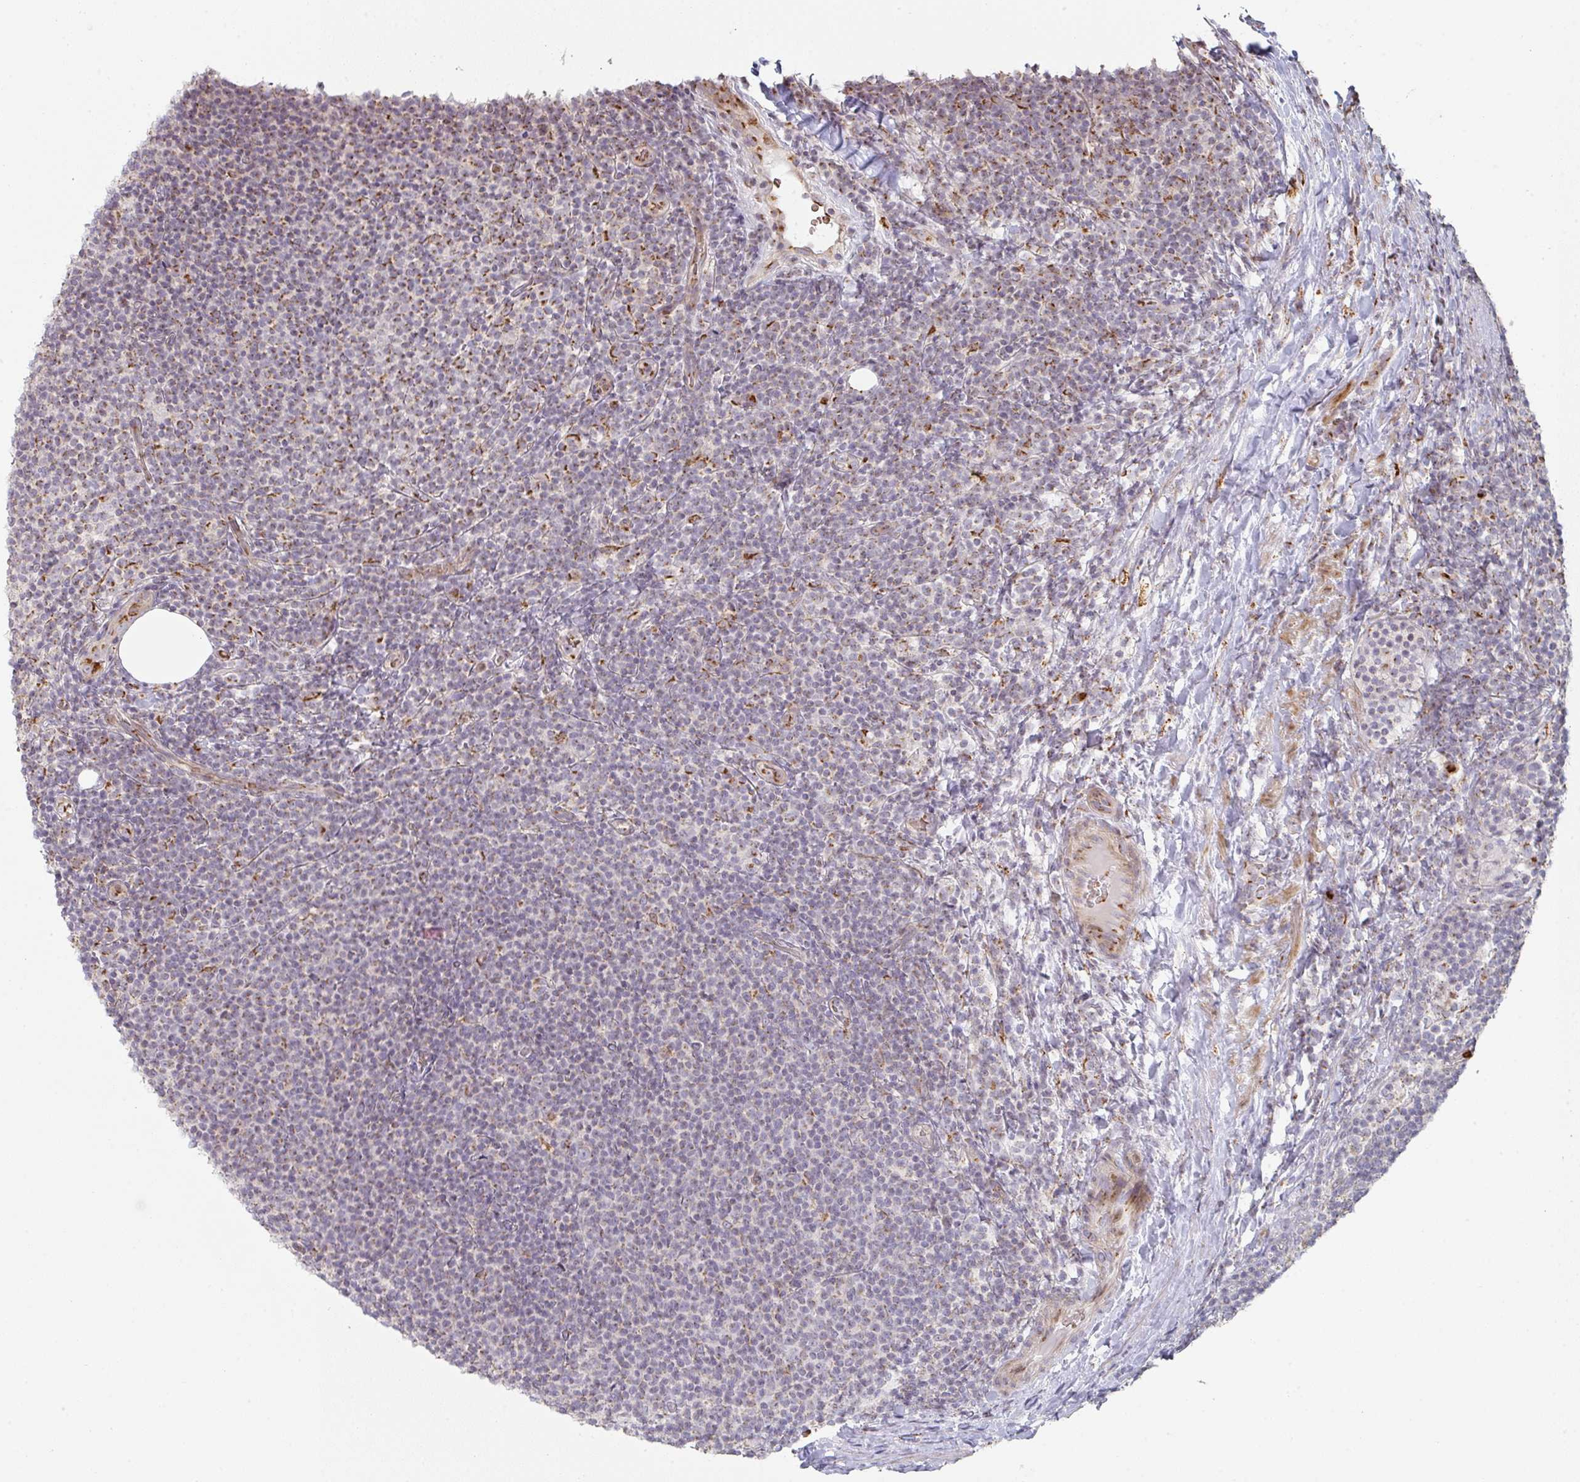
{"staining": {"intensity": "moderate", "quantity": "<25%", "location": "cytoplasmic/membranous"}, "tissue": "lymphoma", "cell_type": "Tumor cells", "image_type": "cancer", "snomed": [{"axis": "morphology", "description": "Malignant lymphoma, non-Hodgkin's type, Low grade"}, {"axis": "topography", "description": "Lymph node"}], "caption": "Protein expression analysis of human lymphoma reveals moderate cytoplasmic/membranous positivity in approximately <25% of tumor cells. Immunohistochemistry (ihc) stains the protein of interest in brown and the nuclei are stained blue.", "gene": "ZNF526", "patient": {"sex": "male", "age": 66}}